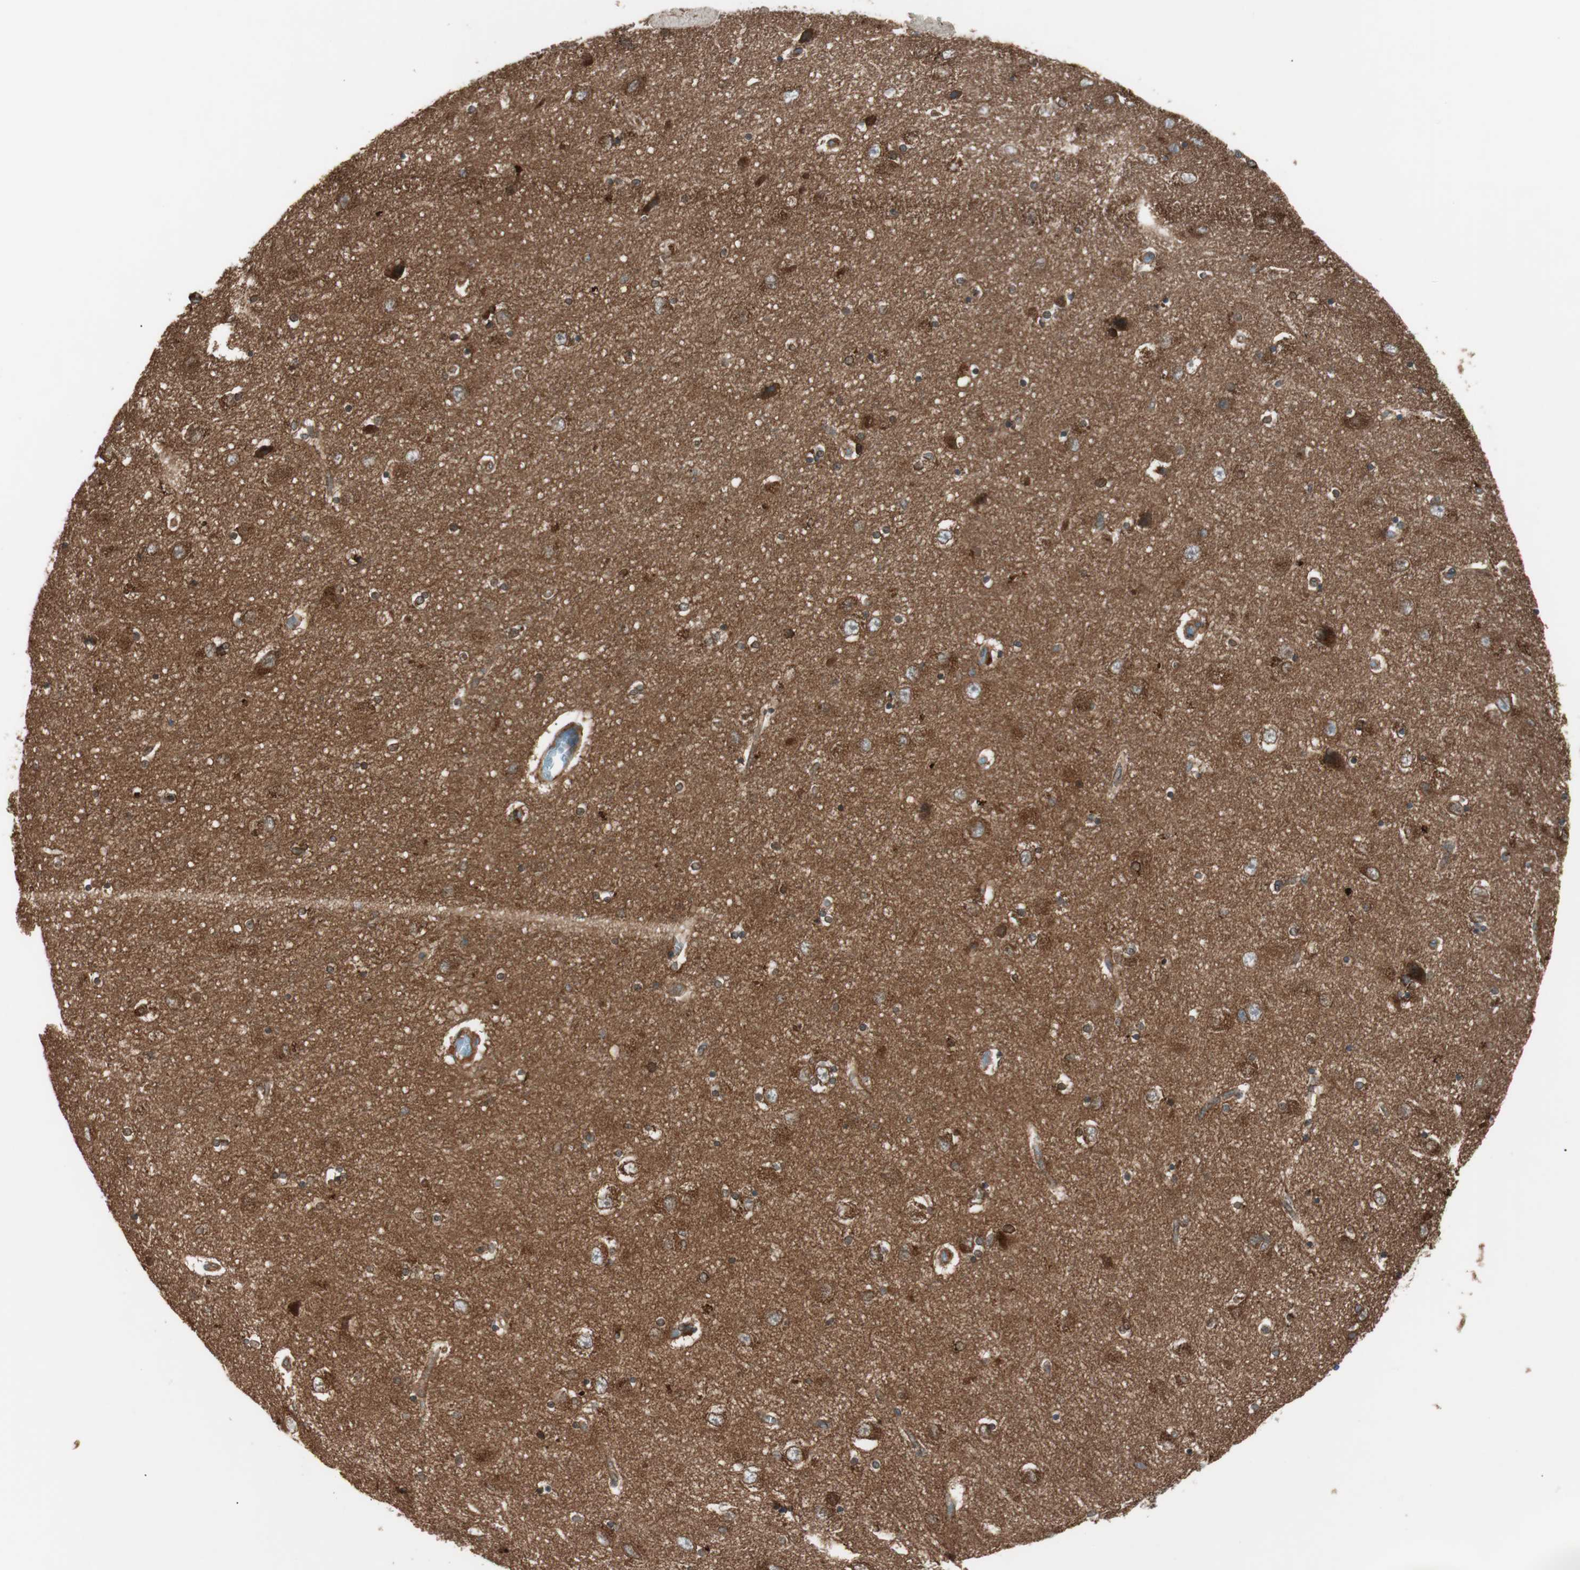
{"staining": {"intensity": "strong", "quantity": ">75%", "location": "cytoplasmic/membranous"}, "tissue": "hippocampus", "cell_type": "Glial cells", "image_type": "normal", "snomed": [{"axis": "morphology", "description": "Normal tissue, NOS"}, {"axis": "topography", "description": "Hippocampus"}], "caption": "IHC of benign hippocampus reveals high levels of strong cytoplasmic/membranous staining in approximately >75% of glial cells. Using DAB (3,3'-diaminobenzidine) (brown) and hematoxylin (blue) stains, captured at high magnification using brightfield microscopy.", "gene": "RAB5A", "patient": {"sex": "female", "age": 54}}